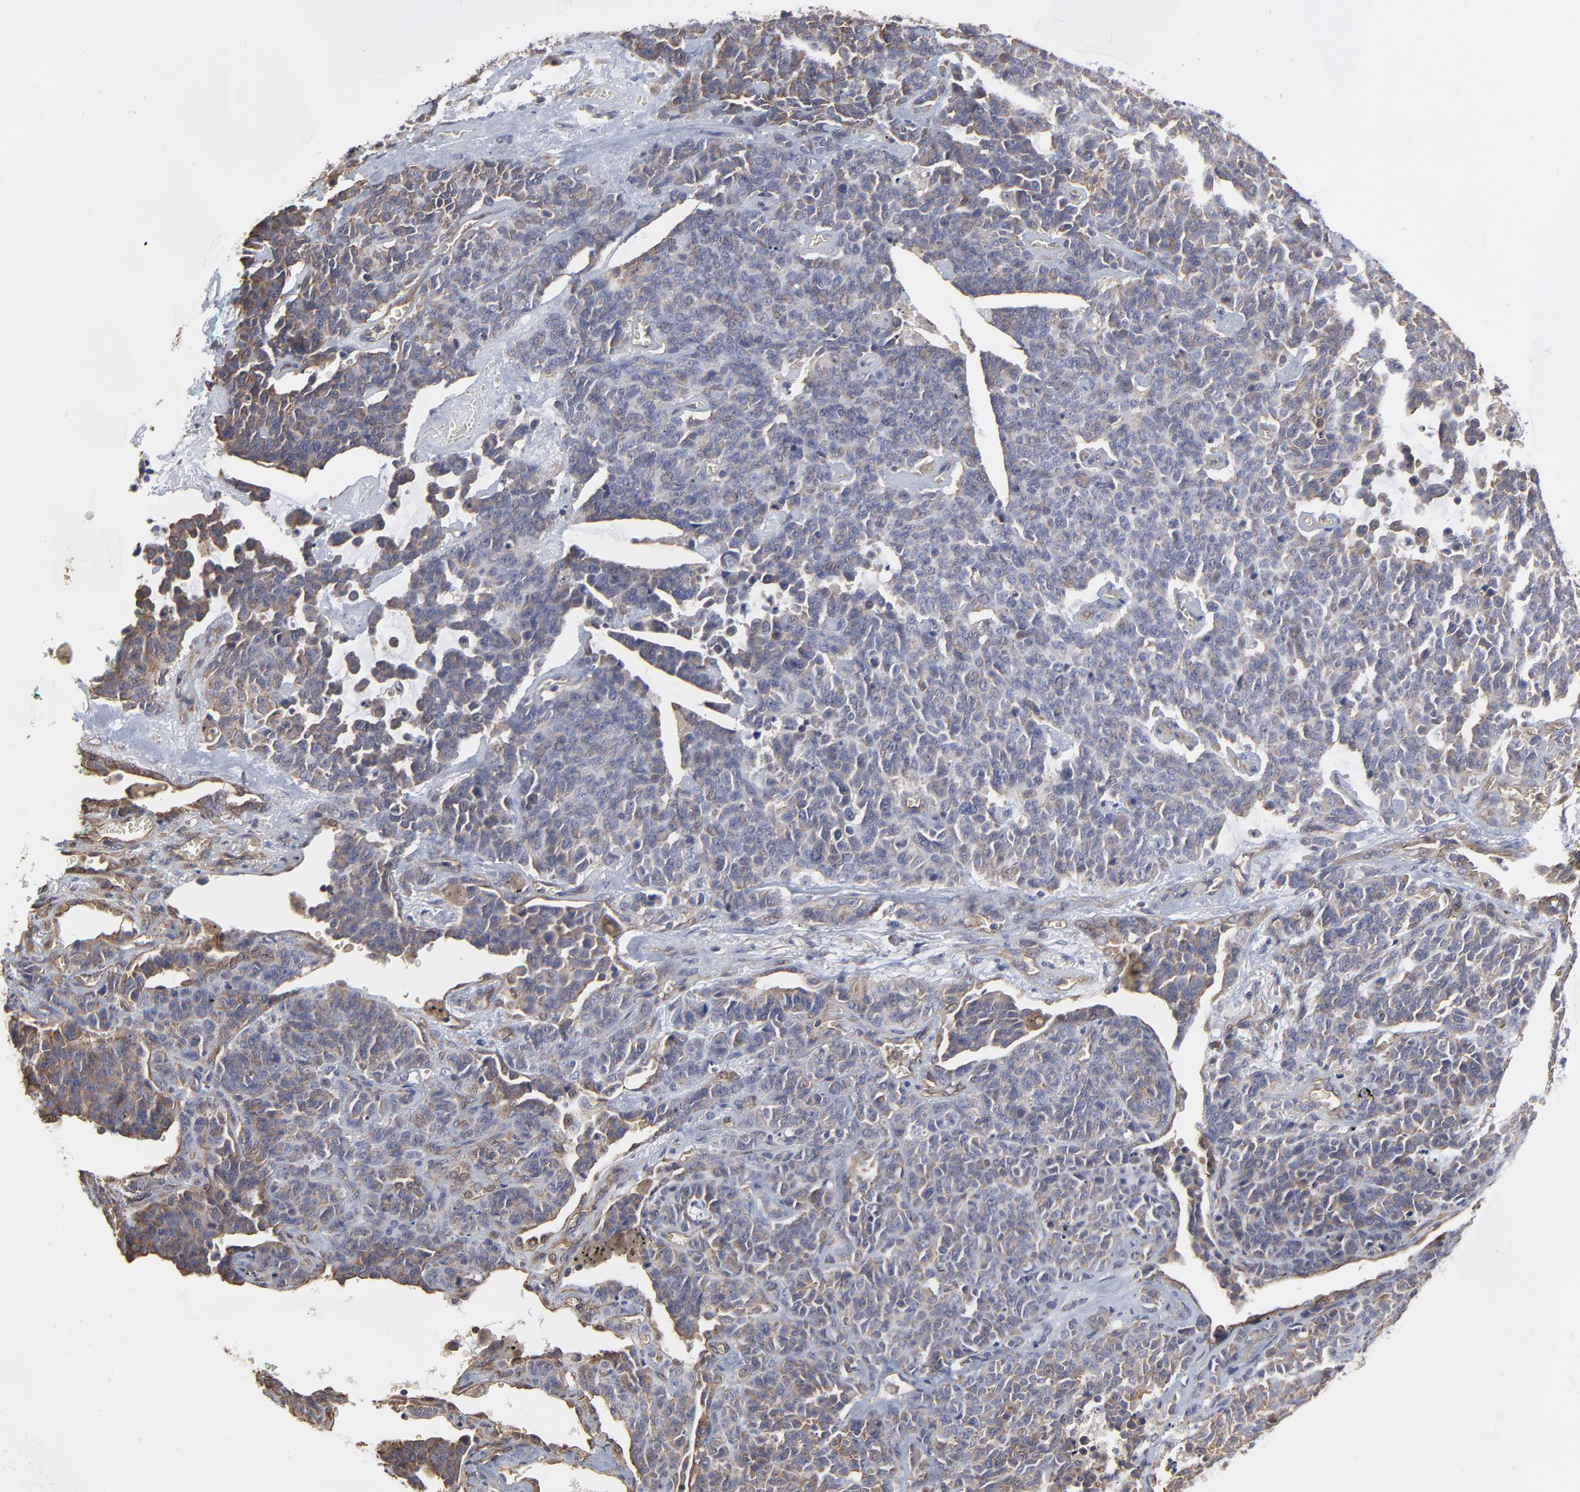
{"staining": {"intensity": "moderate", "quantity": "25%-75%", "location": "cytoplasmic/membranous"}, "tissue": "lung cancer", "cell_type": "Tumor cells", "image_type": "cancer", "snomed": [{"axis": "morphology", "description": "Neoplasm, malignant, NOS"}, {"axis": "topography", "description": "Lung"}], "caption": "The immunohistochemical stain highlights moderate cytoplasmic/membranous expression in tumor cells of lung neoplasm (malignant) tissue.", "gene": "ARMT1", "patient": {"sex": "female", "age": 58}}